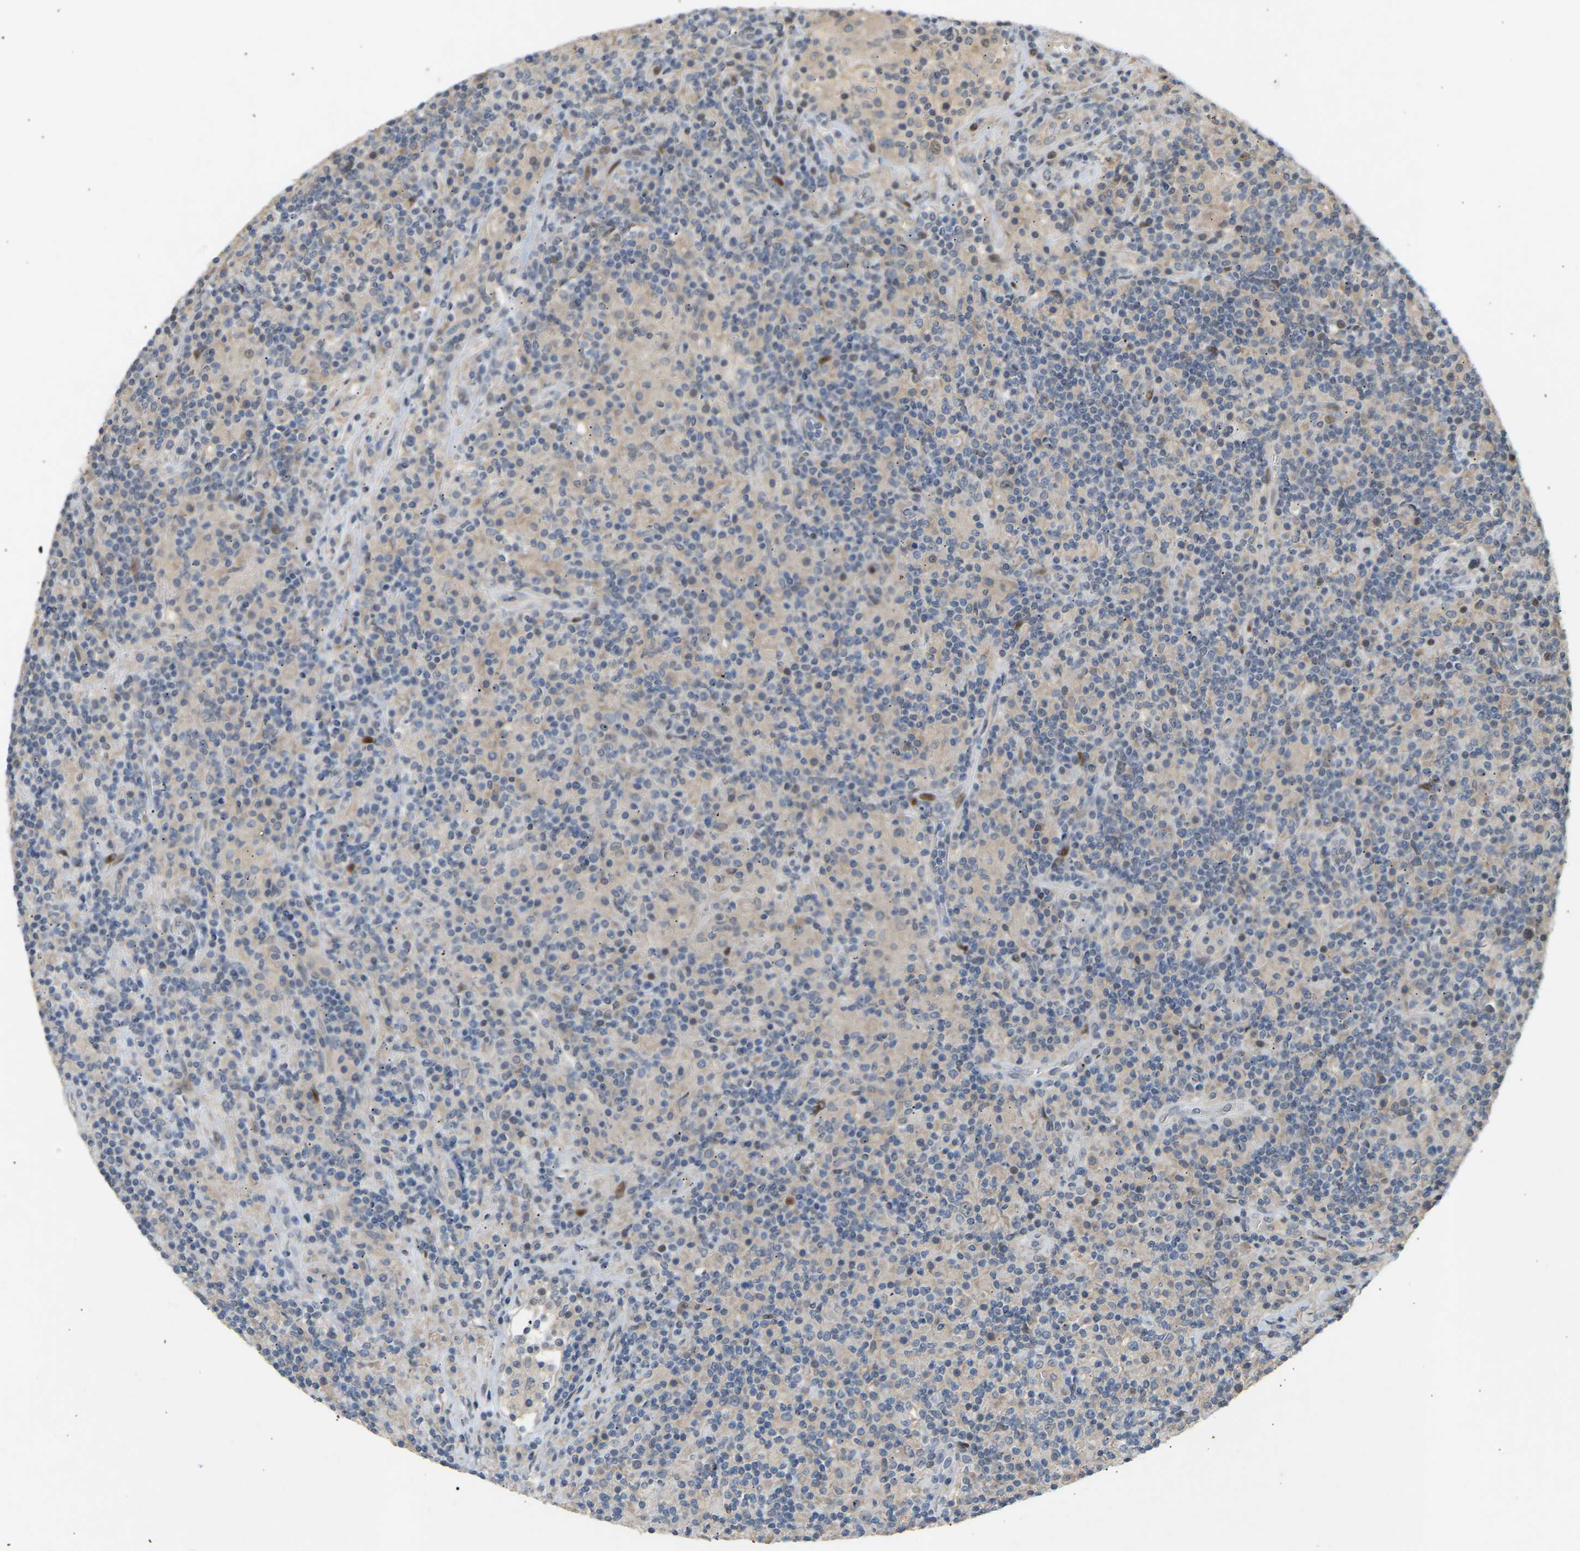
{"staining": {"intensity": "negative", "quantity": "none", "location": "none"}, "tissue": "lymphoma", "cell_type": "Tumor cells", "image_type": "cancer", "snomed": [{"axis": "morphology", "description": "Hodgkin's disease, NOS"}, {"axis": "topography", "description": "Lymph node"}], "caption": "Tumor cells are negative for brown protein staining in Hodgkin's disease.", "gene": "PTPN4", "patient": {"sex": "male", "age": 70}}